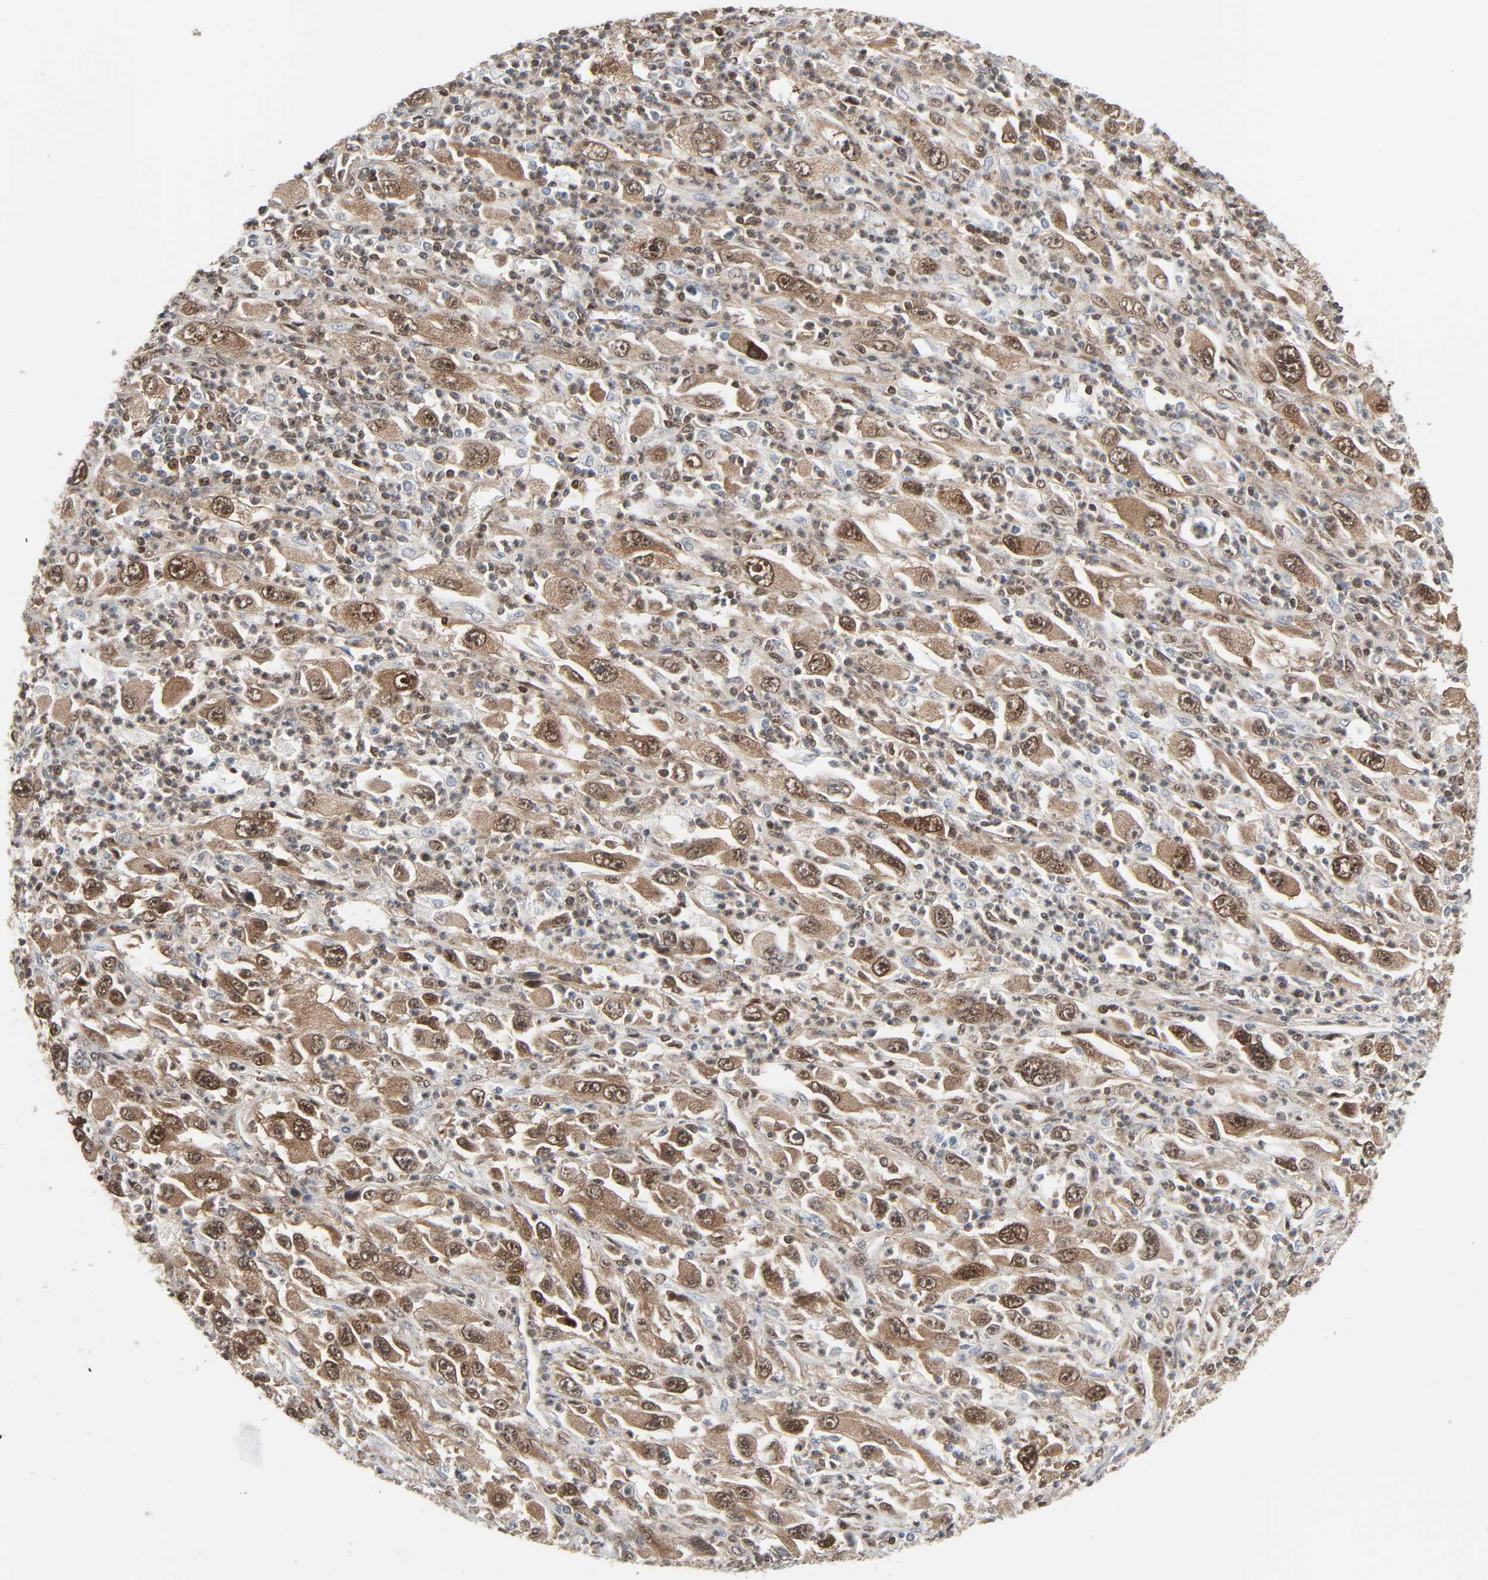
{"staining": {"intensity": "moderate", "quantity": ">75%", "location": "cytoplasmic/membranous,nuclear"}, "tissue": "melanoma", "cell_type": "Tumor cells", "image_type": "cancer", "snomed": [{"axis": "morphology", "description": "Malignant melanoma, Metastatic site"}, {"axis": "topography", "description": "Skin"}], "caption": "Protein staining of melanoma tissue demonstrates moderate cytoplasmic/membranous and nuclear positivity in approximately >75% of tumor cells.", "gene": "GSK3A", "patient": {"sex": "female", "age": 56}}